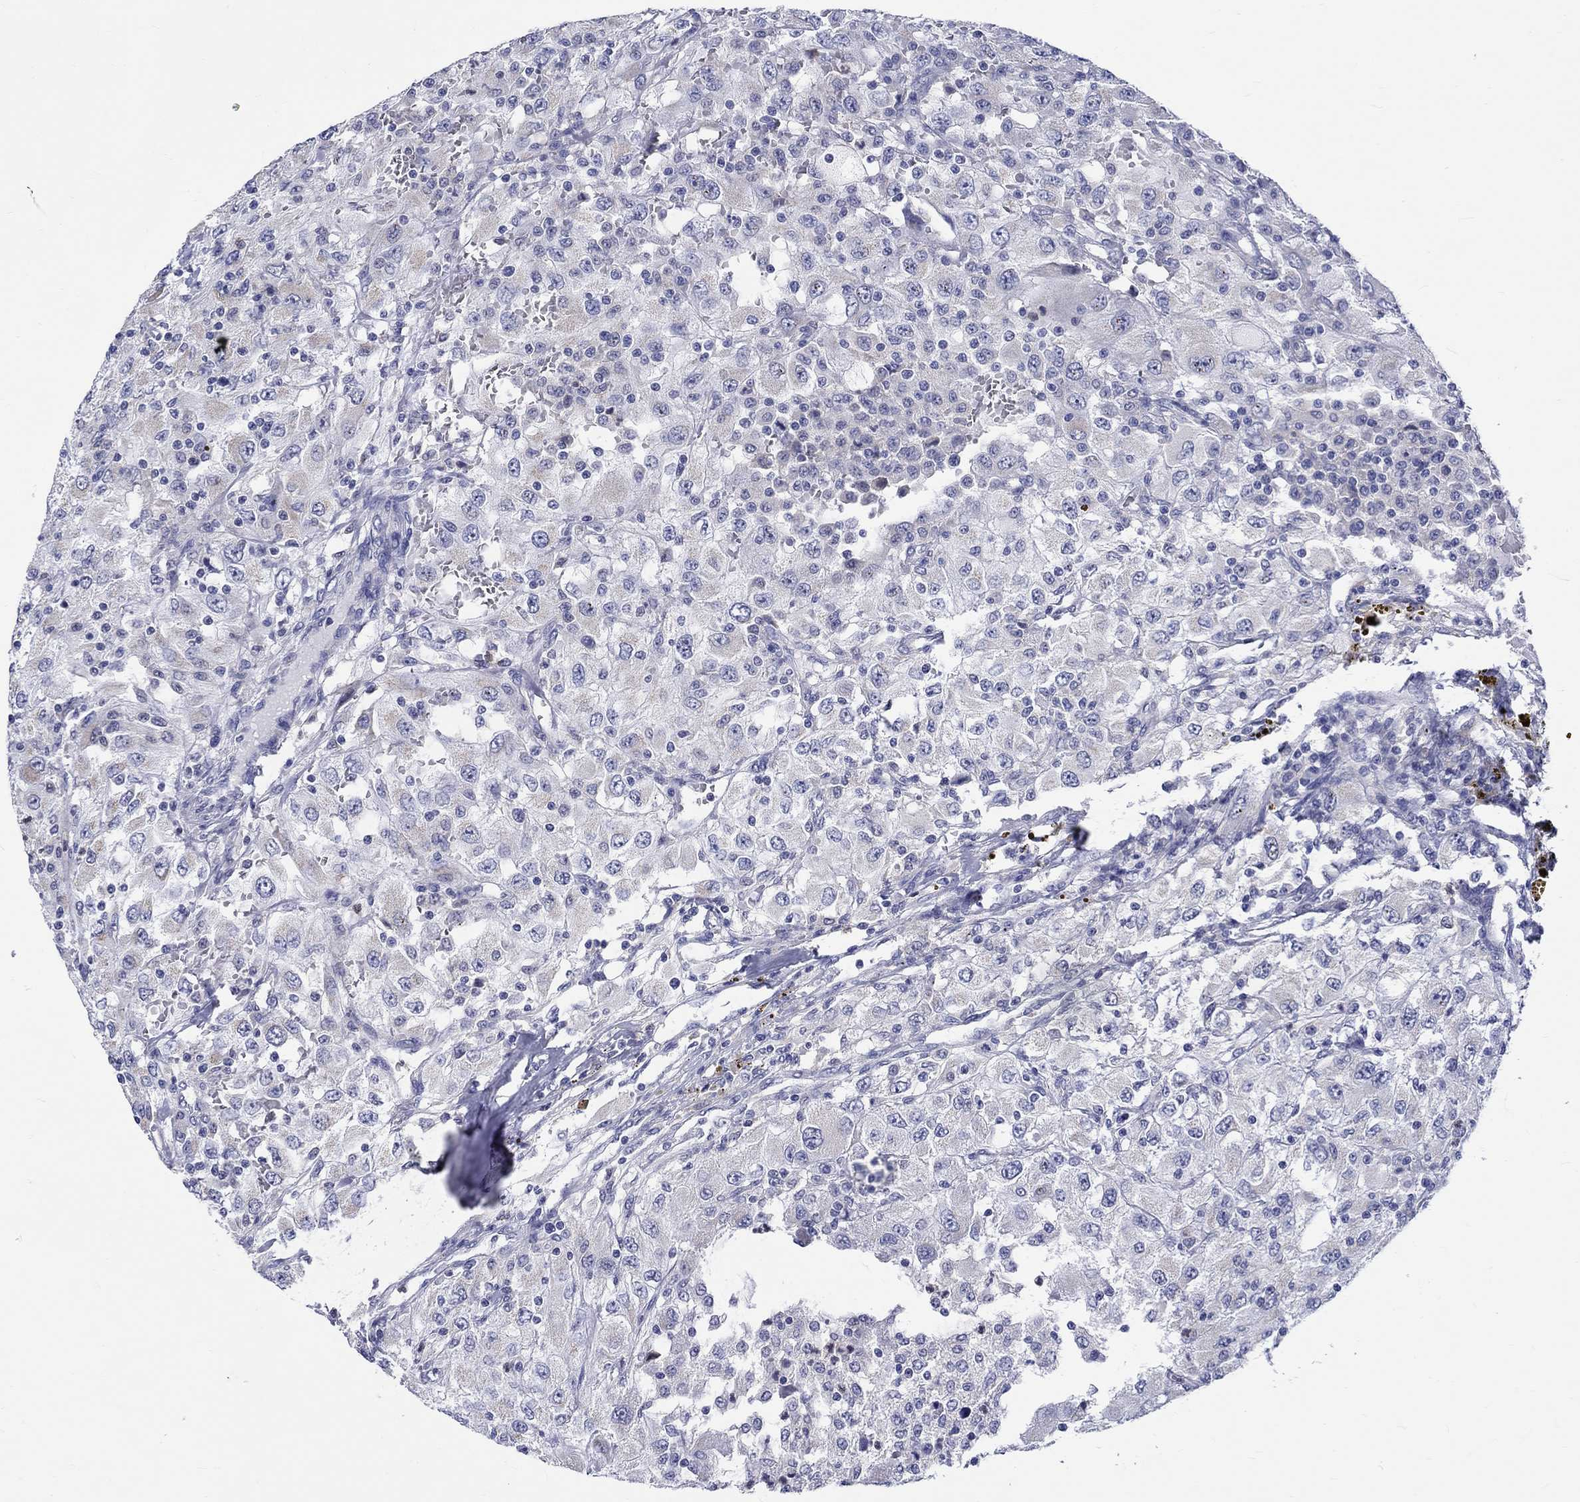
{"staining": {"intensity": "negative", "quantity": "none", "location": "none"}, "tissue": "renal cancer", "cell_type": "Tumor cells", "image_type": "cancer", "snomed": [{"axis": "morphology", "description": "Adenocarcinoma, NOS"}, {"axis": "topography", "description": "Kidney"}], "caption": "The photomicrograph displays no significant expression in tumor cells of renal adenocarcinoma.", "gene": "ST6GALNAC1", "patient": {"sex": "female", "age": 67}}